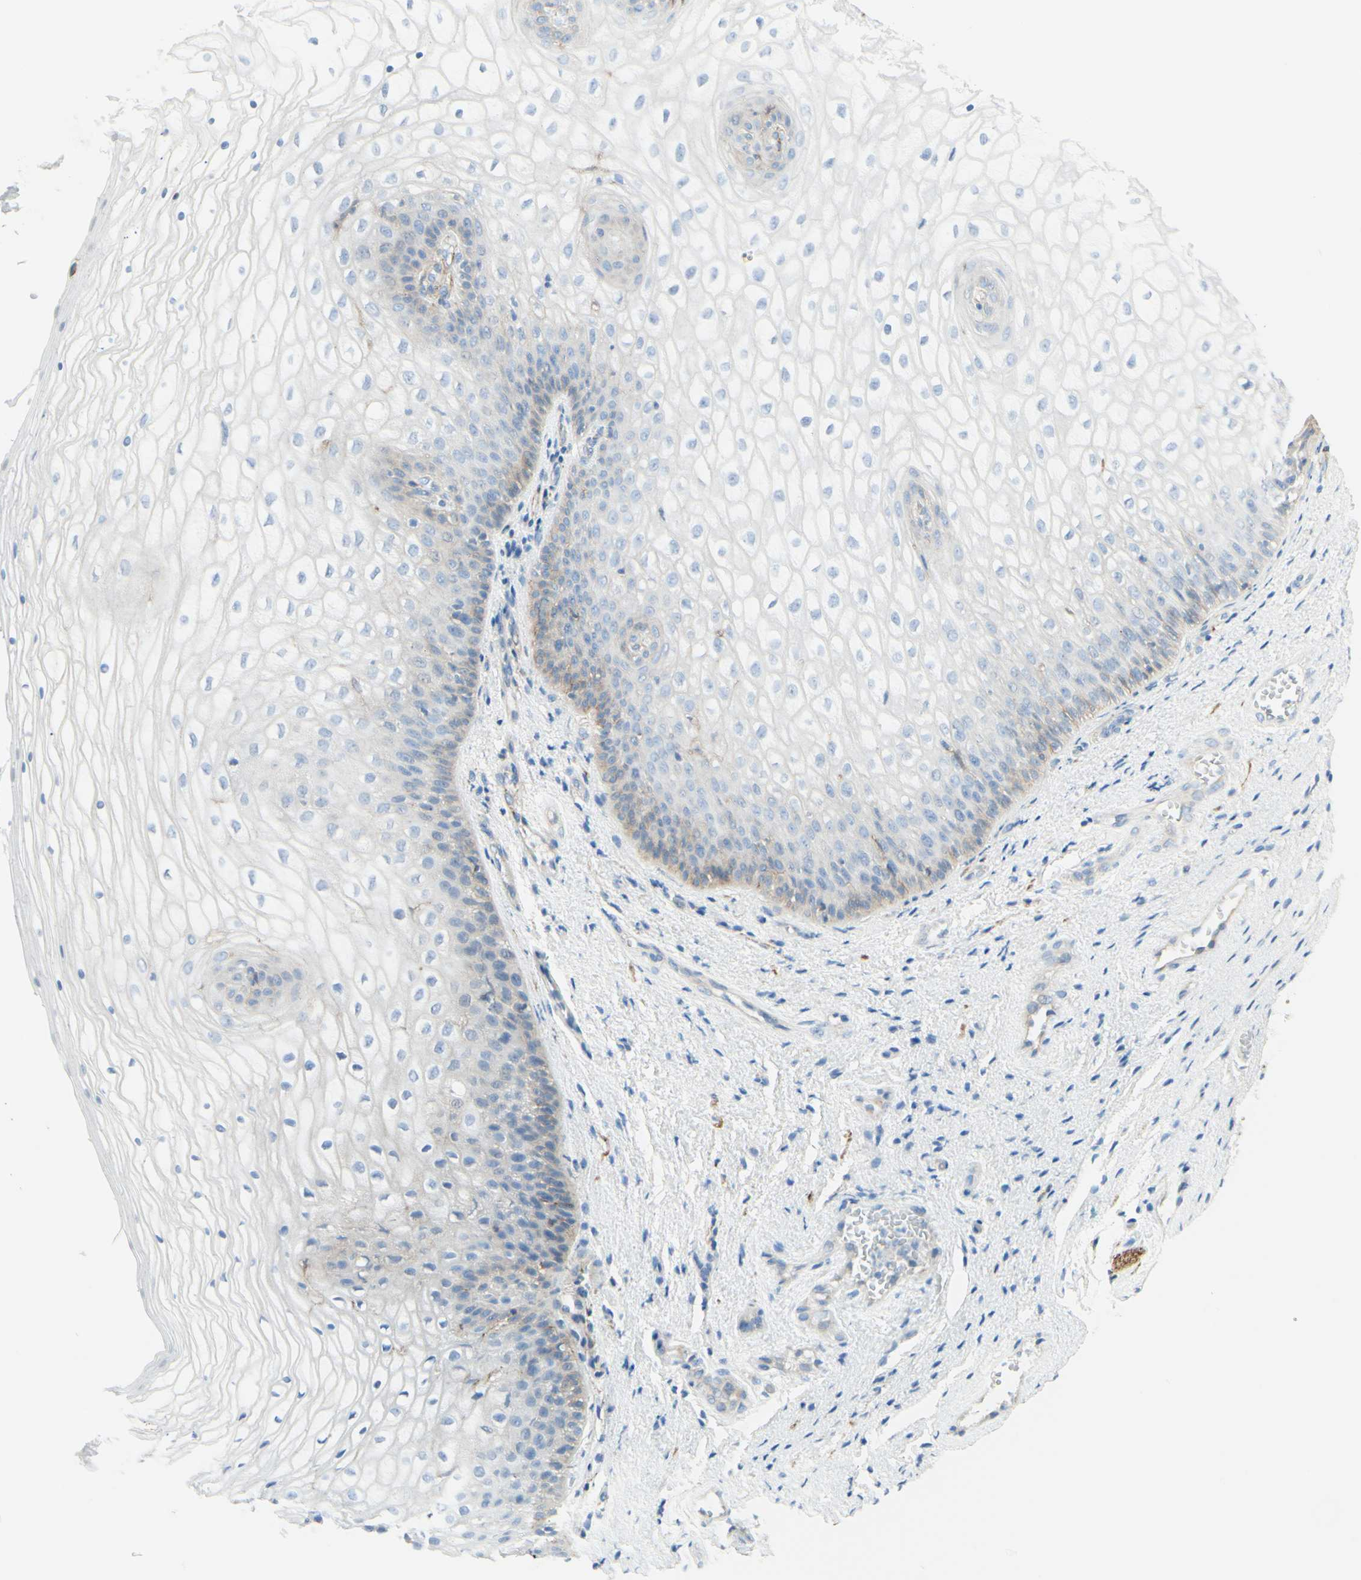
{"staining": {"intensity": "weak", "quantity": "<25%", "location": "cytoplasmic/membranous"}, "tissue": "vagina", "cell_type": "Squamous epithelial cells", "image_type": "normal", "snomed": [{"axis": "morphology", "description": "Normal tissue, NOS"}, {"axis": "topography", "description": "Vagina"}], "caption": "The immunohistochemistry (IHC) histopathology image has no significant staining in squamous epithelial cells of vagina. (DAB (3,3'-diaminobenzidine) immunohistochemistry (IHC) visualized using brightfield microscopy, high magnification).", "gene": "ALCAM", "patient": {"sex": "female", "age": 34}}